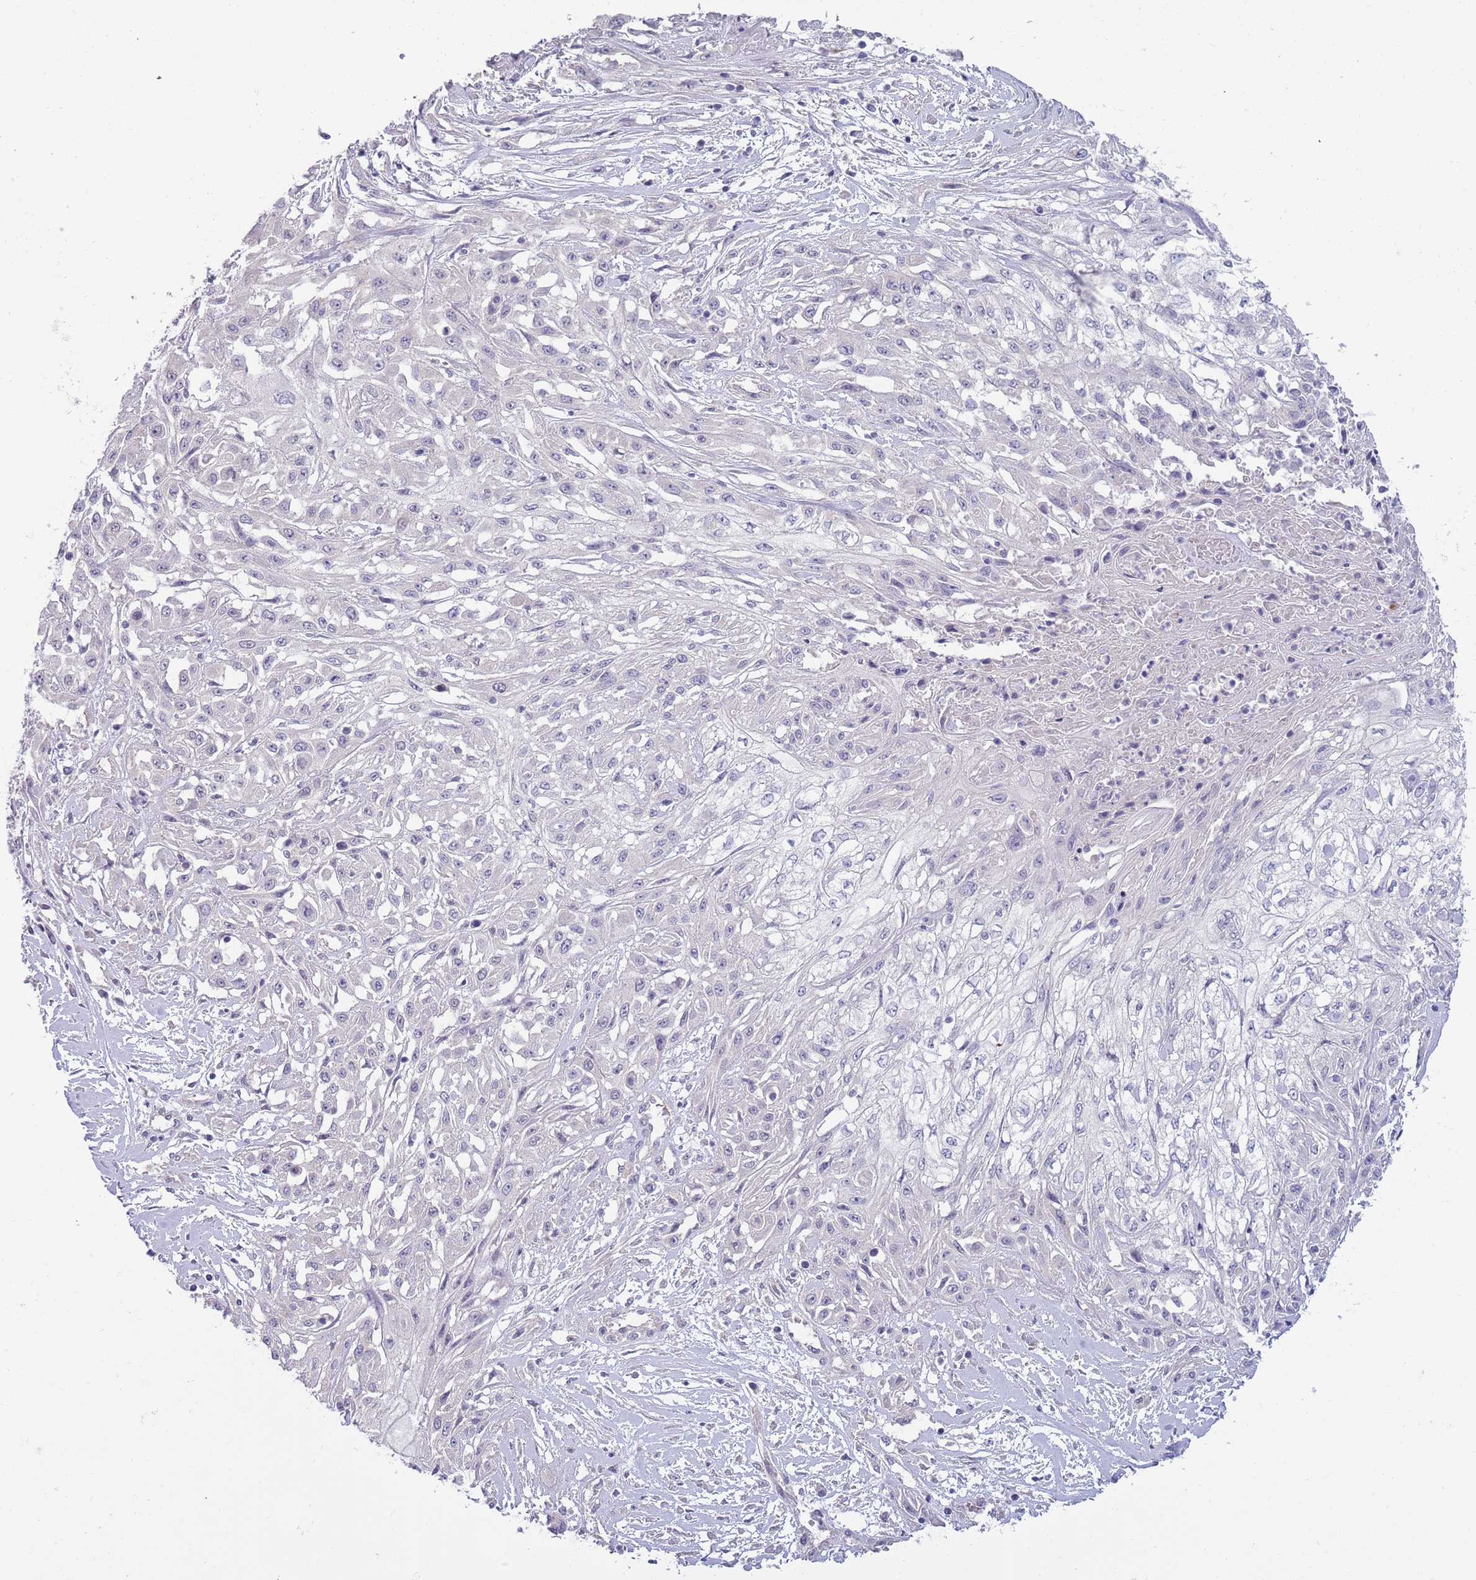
{"staining": {"intensity": "negative", "quantity": "none", "location": "none"}, "tissue": "skin cancer", "cell_type": "Tumor cells", "image_type": "cancer", "snomed": [{"axis": "morphology", "description": "Squamous cell carcinoma, NOS"}, {"axis": "morphology", "description": "Squamous cell carcinoma, metastatic, NOS"}, {"axis": "topography", "description": "Skin"}, {"axis": "topography", "description": "Lymph node"}], "caption": "The IHC photomicrograph has no significant positivity in tumor cells of metastatic squamous cell carcinoma (skin) tissue.", "gene": "PIMREG", "patient": {"sex": "male", "age": 75}}